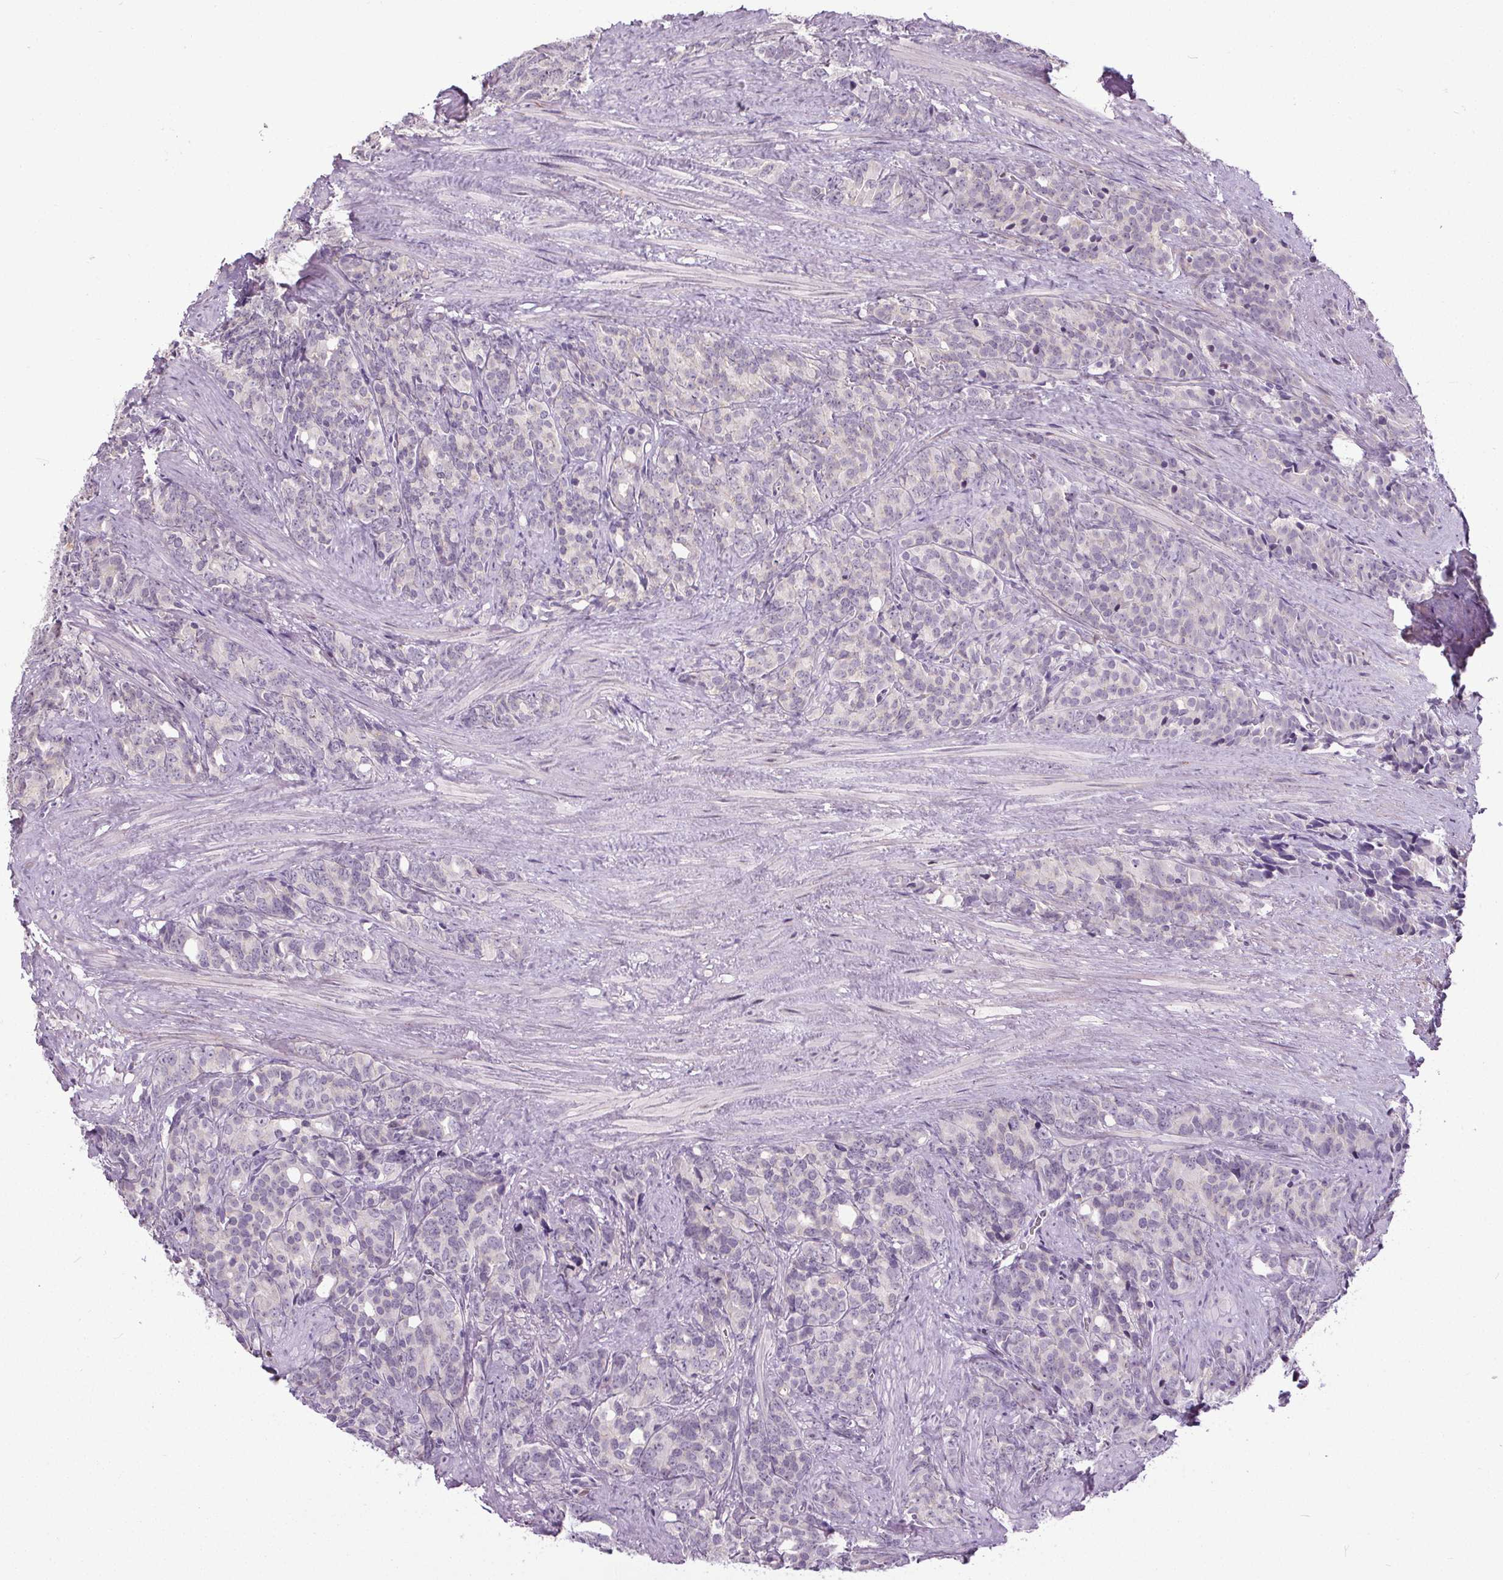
{"staining": {"intensity": "negative", "quantity": "none", "location": "none"}, "tissue": "prostate cancer", "cell_type": "Tumor cells", "image_type": "cancer", "snomed": [{"axis": "morphology", "description": "Adenocarcinoma, High grade"}, {"axis": "topography", "description": "Prostate"}], "caption": "The micrograph exhibits no staining of tumor cells in high-grade adenocarcinoma (prostate).", "gene": "TMEM240", "patient": {"sex": "male", "age": 84}}